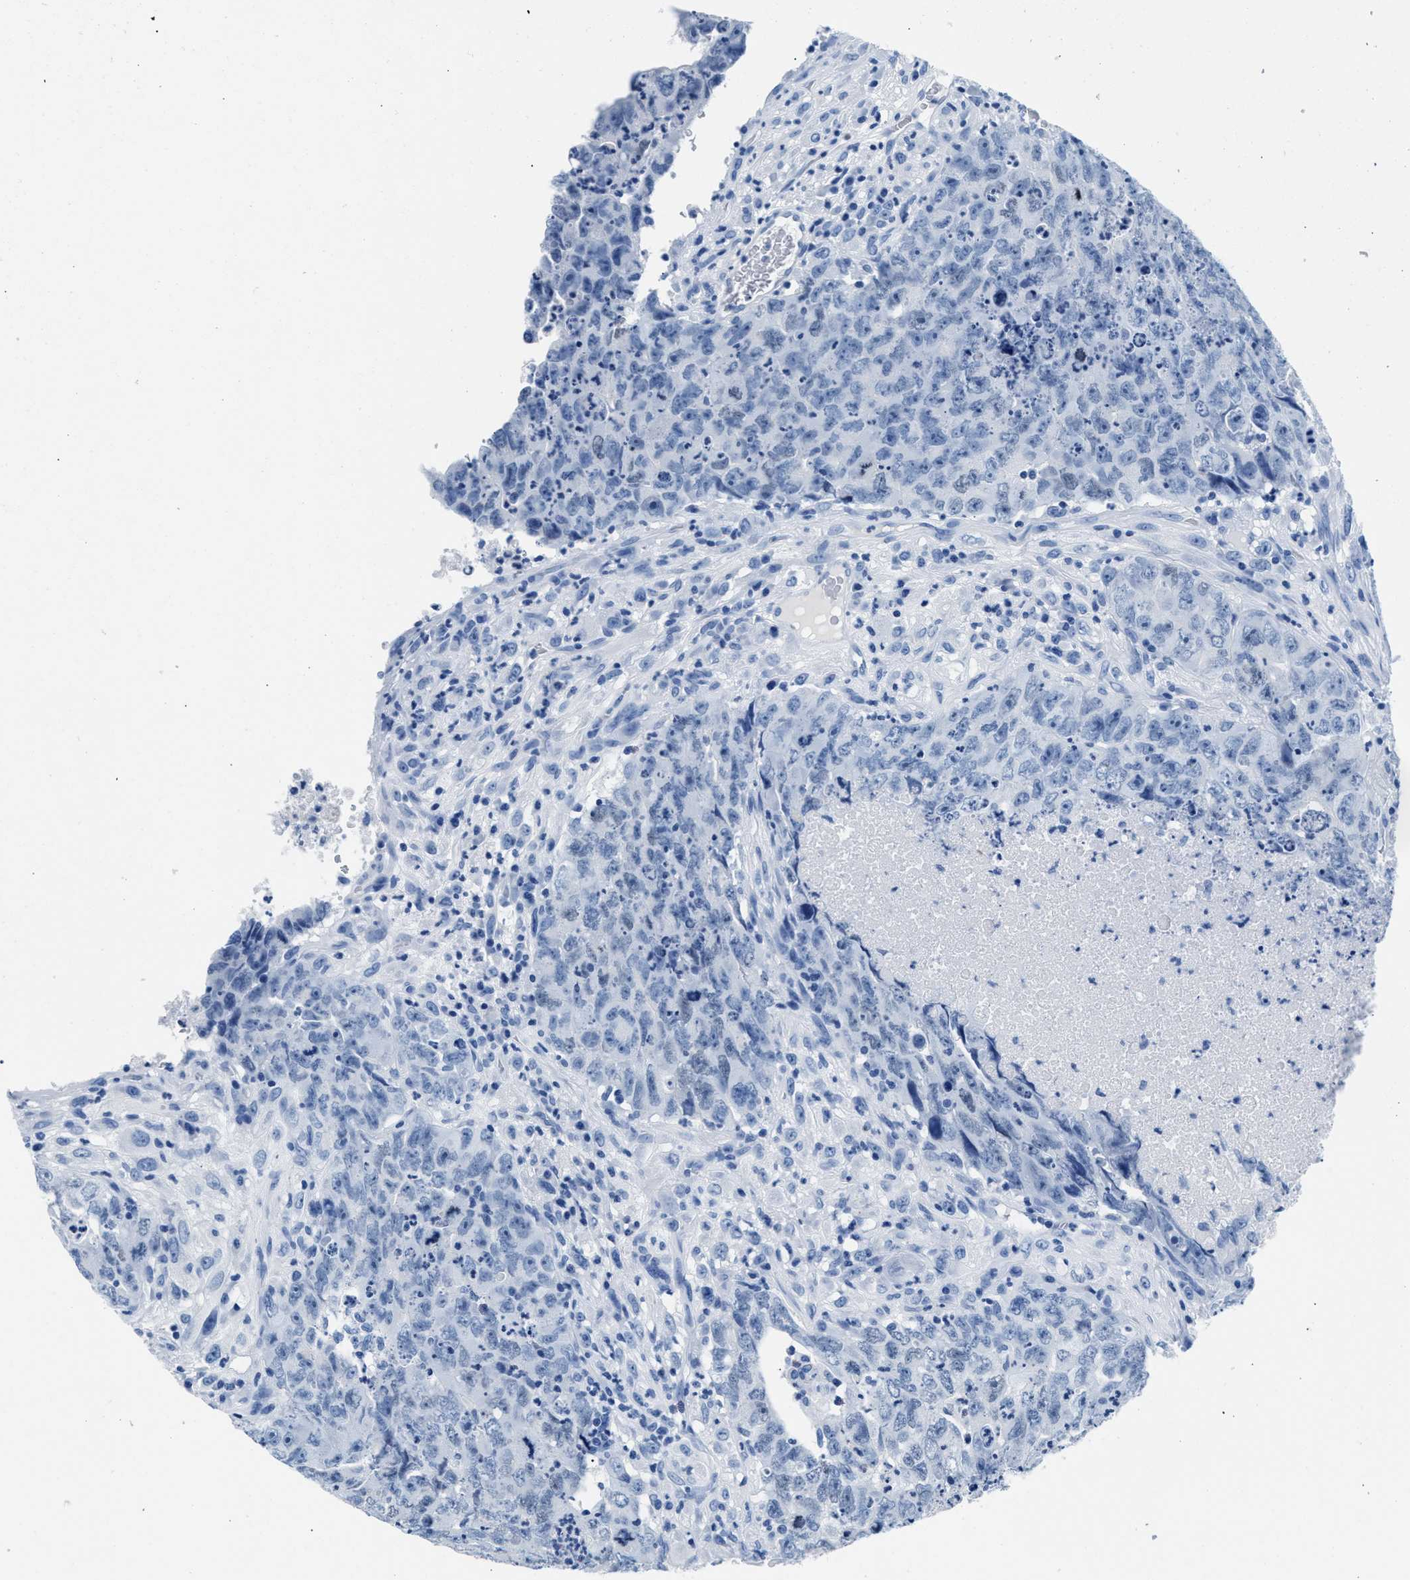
{"staining": {"intensity": "negative", "quantity": "none", "location": "none"}, "tissue": "testis cancer", "cell_type": "Tumor cells", "image_type": "cancer", "snomed": [{"axis": "morphology", "description": "Carcinoma, Embryonal, NOS"}, {"axis": "topography", "description": "Testis"}], "caption": "Tumor cells show no significant protein positivity in testis cancer. Nuclei are stained in blue.", "gene": "CPS1", "patient": {"sex": "male", "age": 32}}